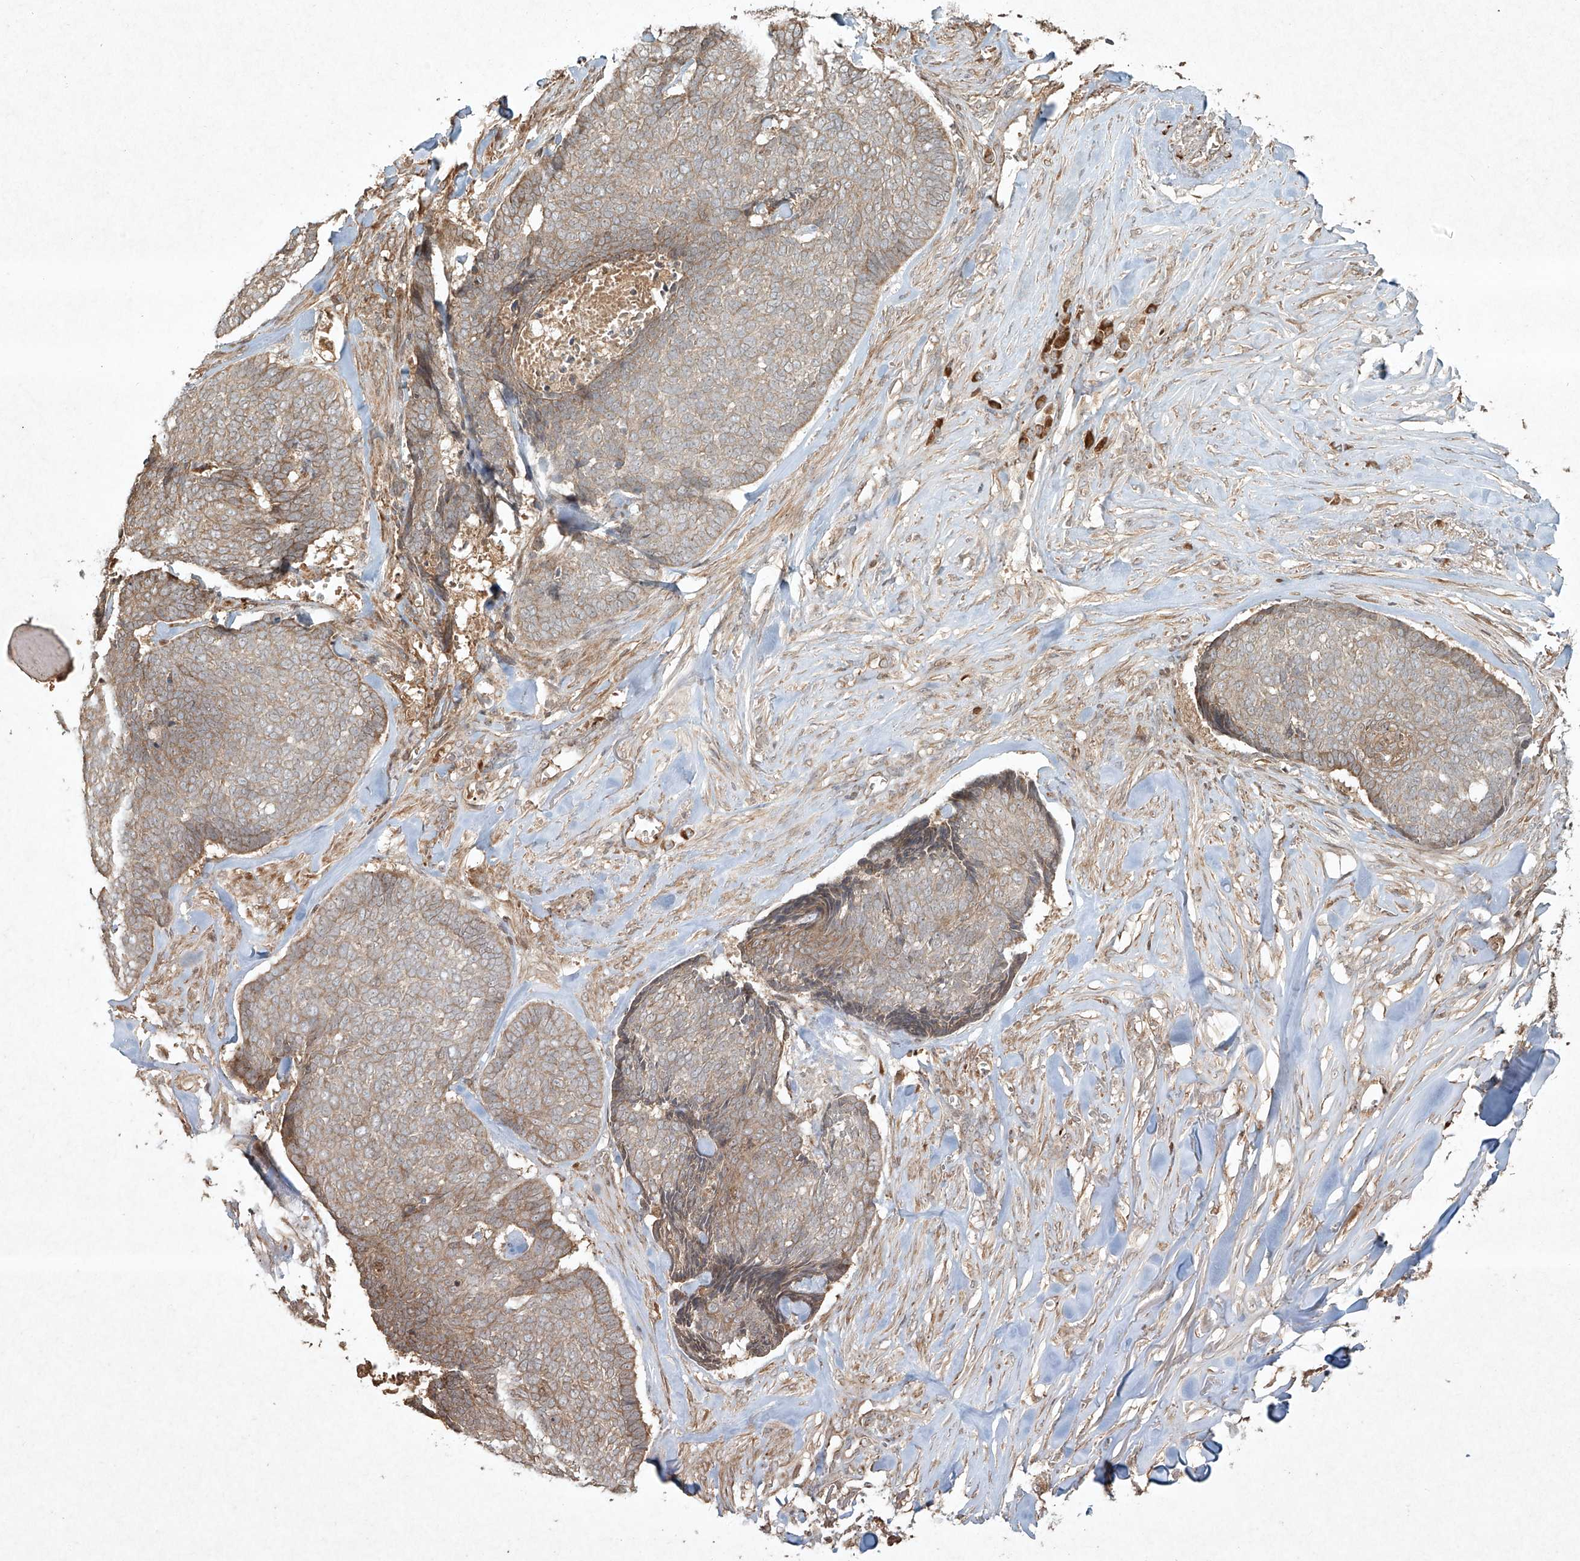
{"staining": {"intensity": "weak", "quantity": "25%-75%", "location": "cytoplasmic/membranous"}, "tissue": "skin cancer", "cell_type": "Tumor cells", "image_type": "cancer", "snomed": [{"axis": "morphology", "description": "Basal cell carcinoma"}, {"axis": "topography", "description": "Skin"}], "caption": "Human basal cell carcinoma (skin) stained with a brown dye displays weak cytoplasmic/membranous positive staining in about 25%-75% of tumor cells.", "gene": "CYYR1", "patient": {"sex": "male", "age": 84}}